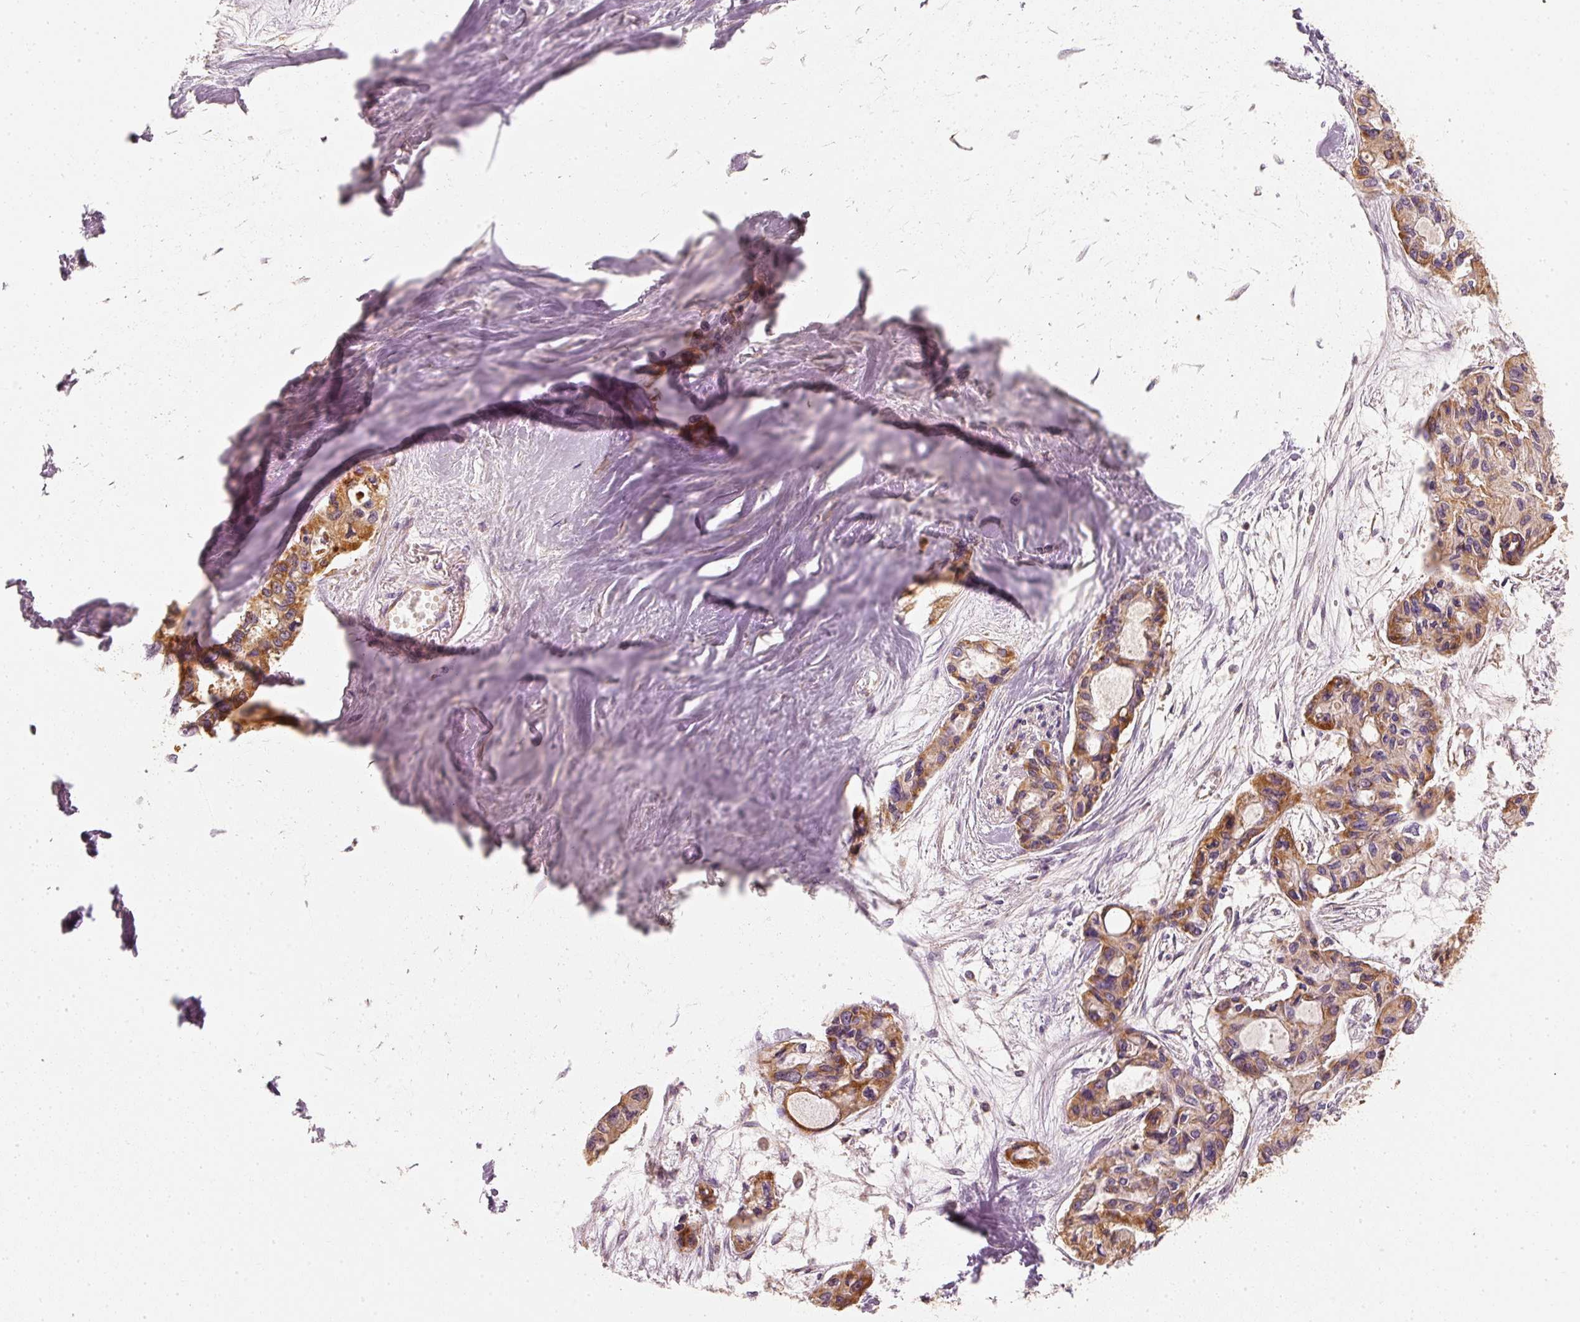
{"staining": {"intensity": "moderate", "quantity": ">75%", "location": "cytoplasmic/membranous"}, "tissue": "pancreatic cancer", "cell_type": "Tumor cells", "image_type": "cancer", "snomed": [{"axis": "morphology", "description": "Adenocarcinoma, NOS"}, {"axis": "topography", "description": "Pancreas"}], "caption": "Brown immunohistochemical staining in human pancreatic cancer (adenocarcinoma) demonstrates moderate cytoplasmic/membranous positivity in about >75% of tumor cells.", "gene": "TOMM40", "patient": {"sex": "female", "age": 50}}